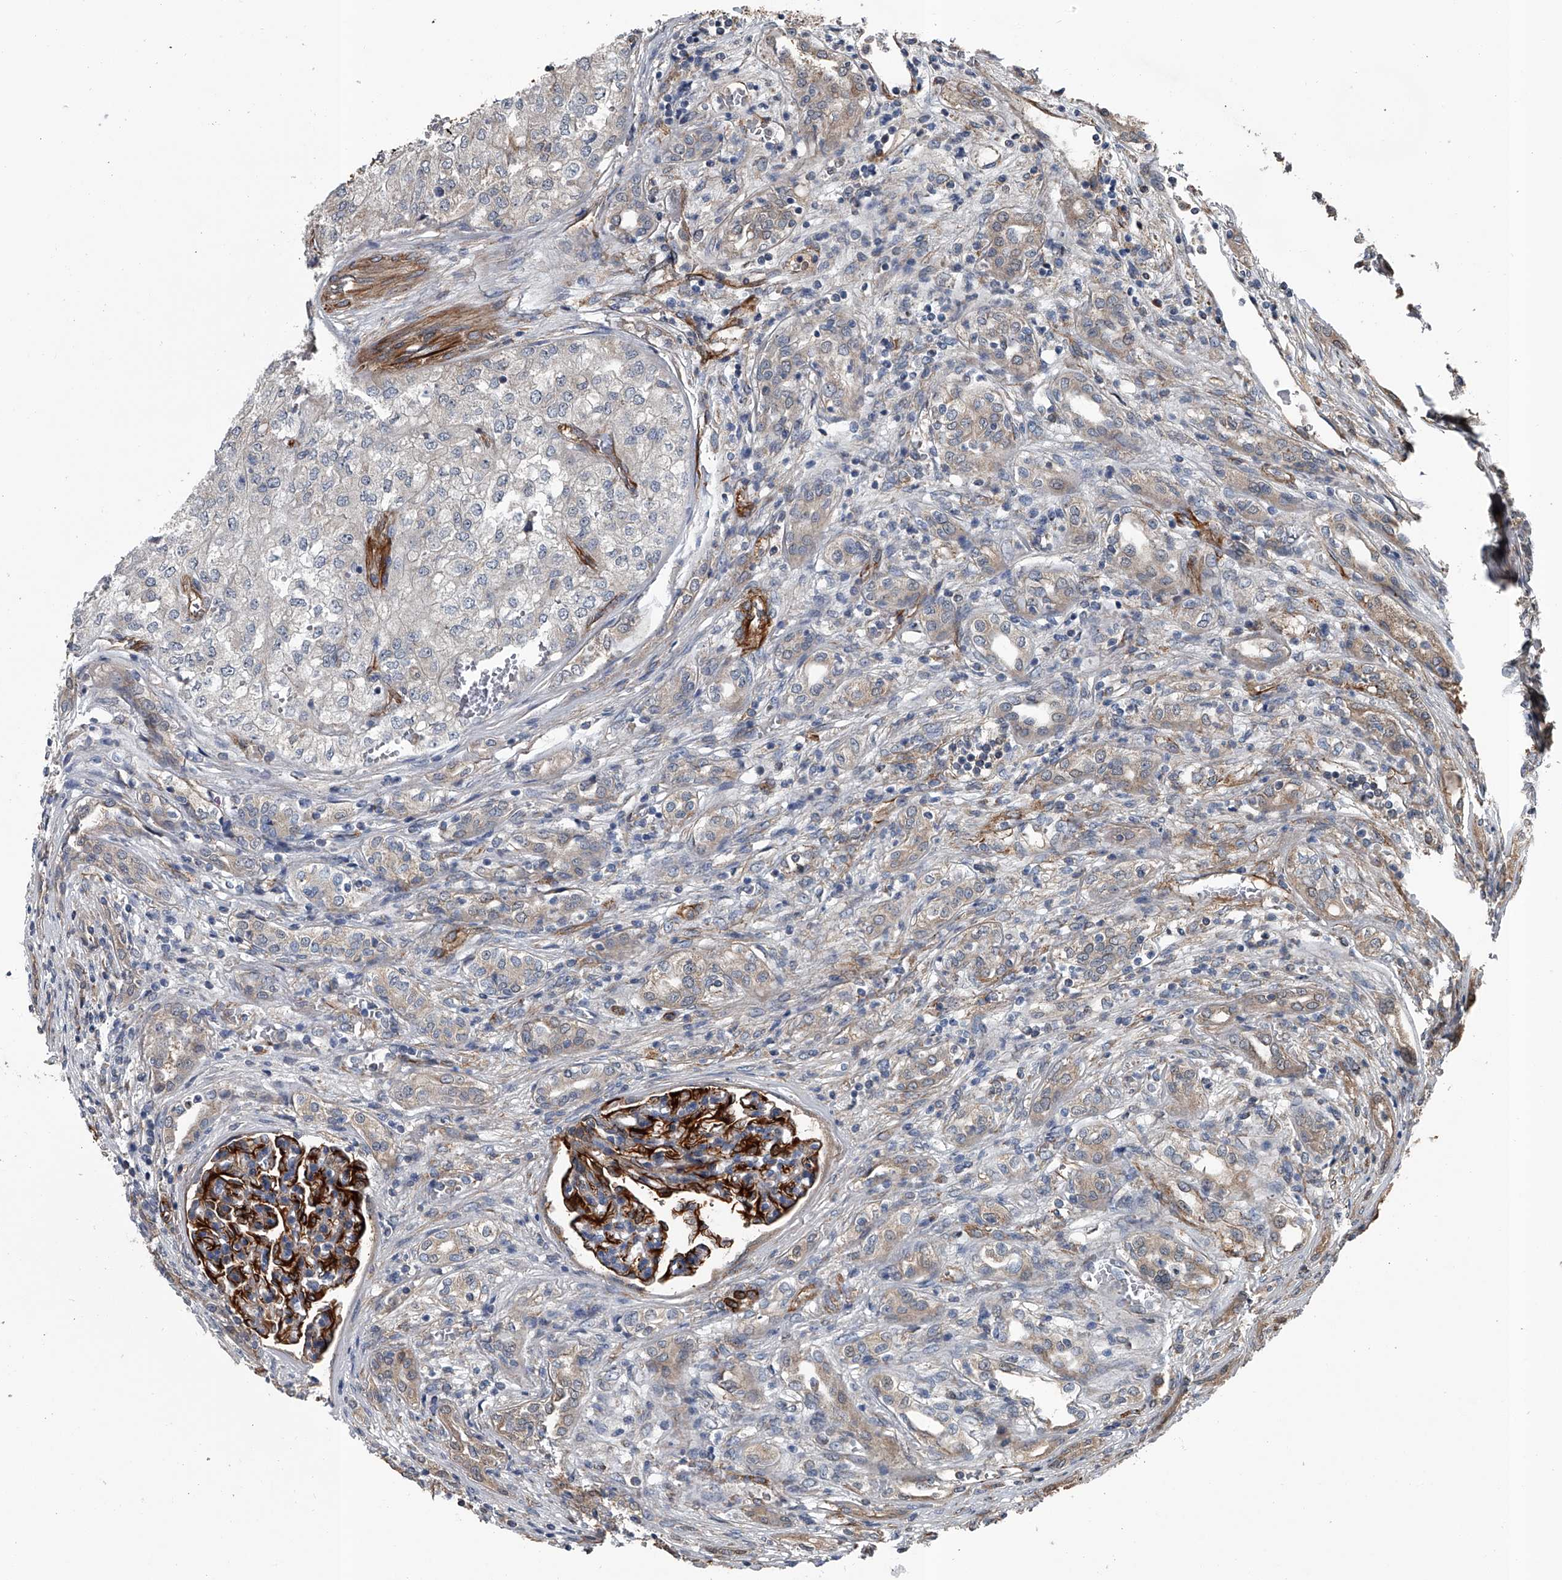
{"staining": {"intensity": "weak", "quantity": "<25%", "location": "cytoplasmic/membranous"}, "tissue": "renal cancer", "cell_type": "Tumor cells", "image_type": "cancer", "snomed": [{"axis": "morphology", "description": "Adenocarcinoma, NOS"}, {"axis": "topography", "description": "Kidney"}], "caption": "A high-resolution image shows immunohistochemistry (IHC) staining of renal cancer, which exhibits no significant positivity in tumor cells. (Stains: DAB (3,3'-diaminobenzidine) IHC with hematoxylin counter stain, Microscopy: brightfield microscopy at high magnification).", "gene": "LDLRAD2", "patient": {"sex": "female", "age": 54}}